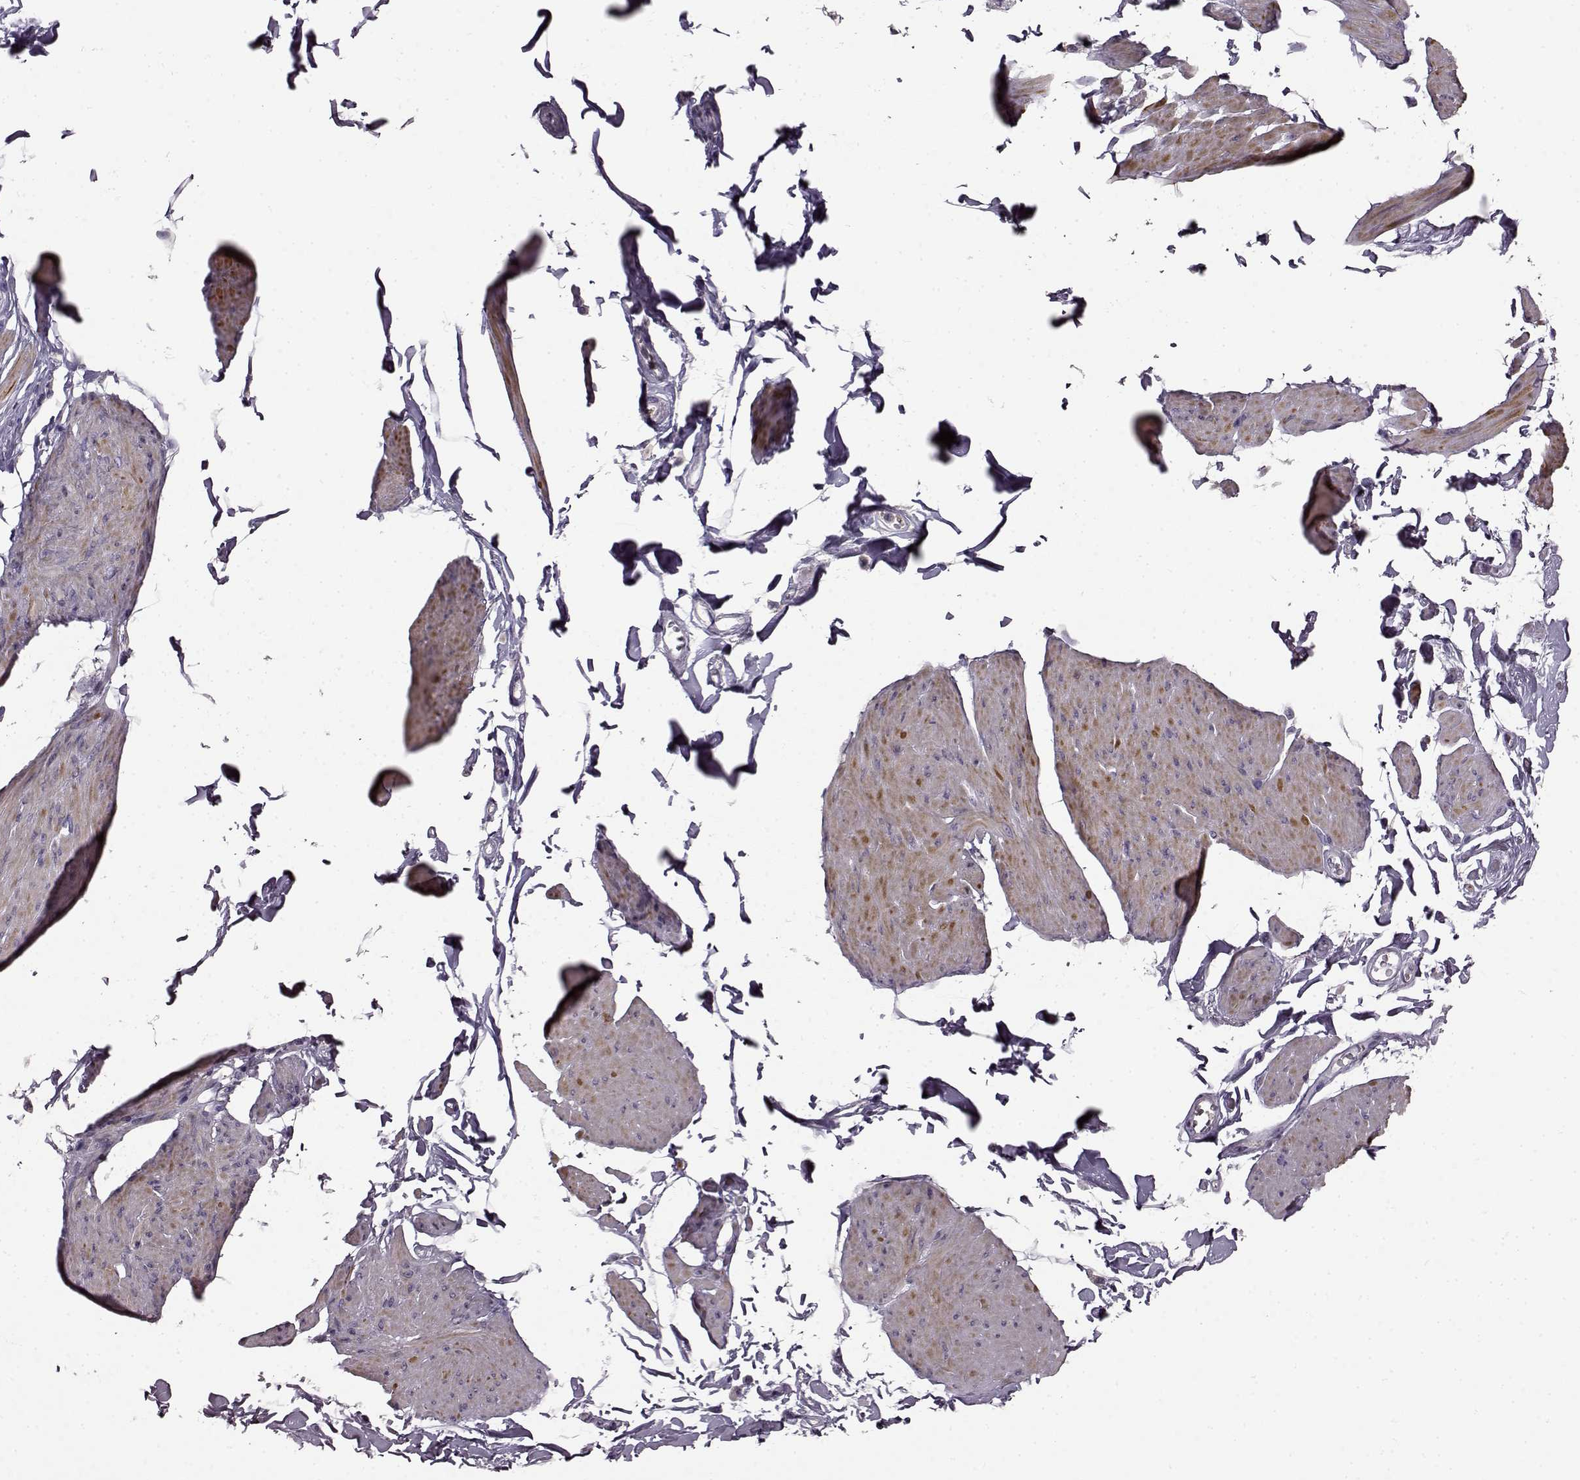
{"staining": {"intensity": "moderate", "quantity": "<25%", "location": "cytoplasmic/membranous"}, "tissue": "smooth muscle", "cell_type": "Smooth muscle cells", "image_type": "normal", "snomed": [{"axis": "morphology", "description": "Normal tissue, NOS"}, {"axis": "topography", "description": "Adipose tissue"}, {"axis": "topography", "description": "Smooth muscle"}, {"axis": "topography", "description": "Peripheral nerve tissue"}], "caption": "Human smooth muscle stained for a protein (brown) shows moderate cytoplasmic/membranous positive staining in approximately <25% of smooth muscle cells.", "gene": "CNGA3", "patient": {"sex": "male", "age": 83}}